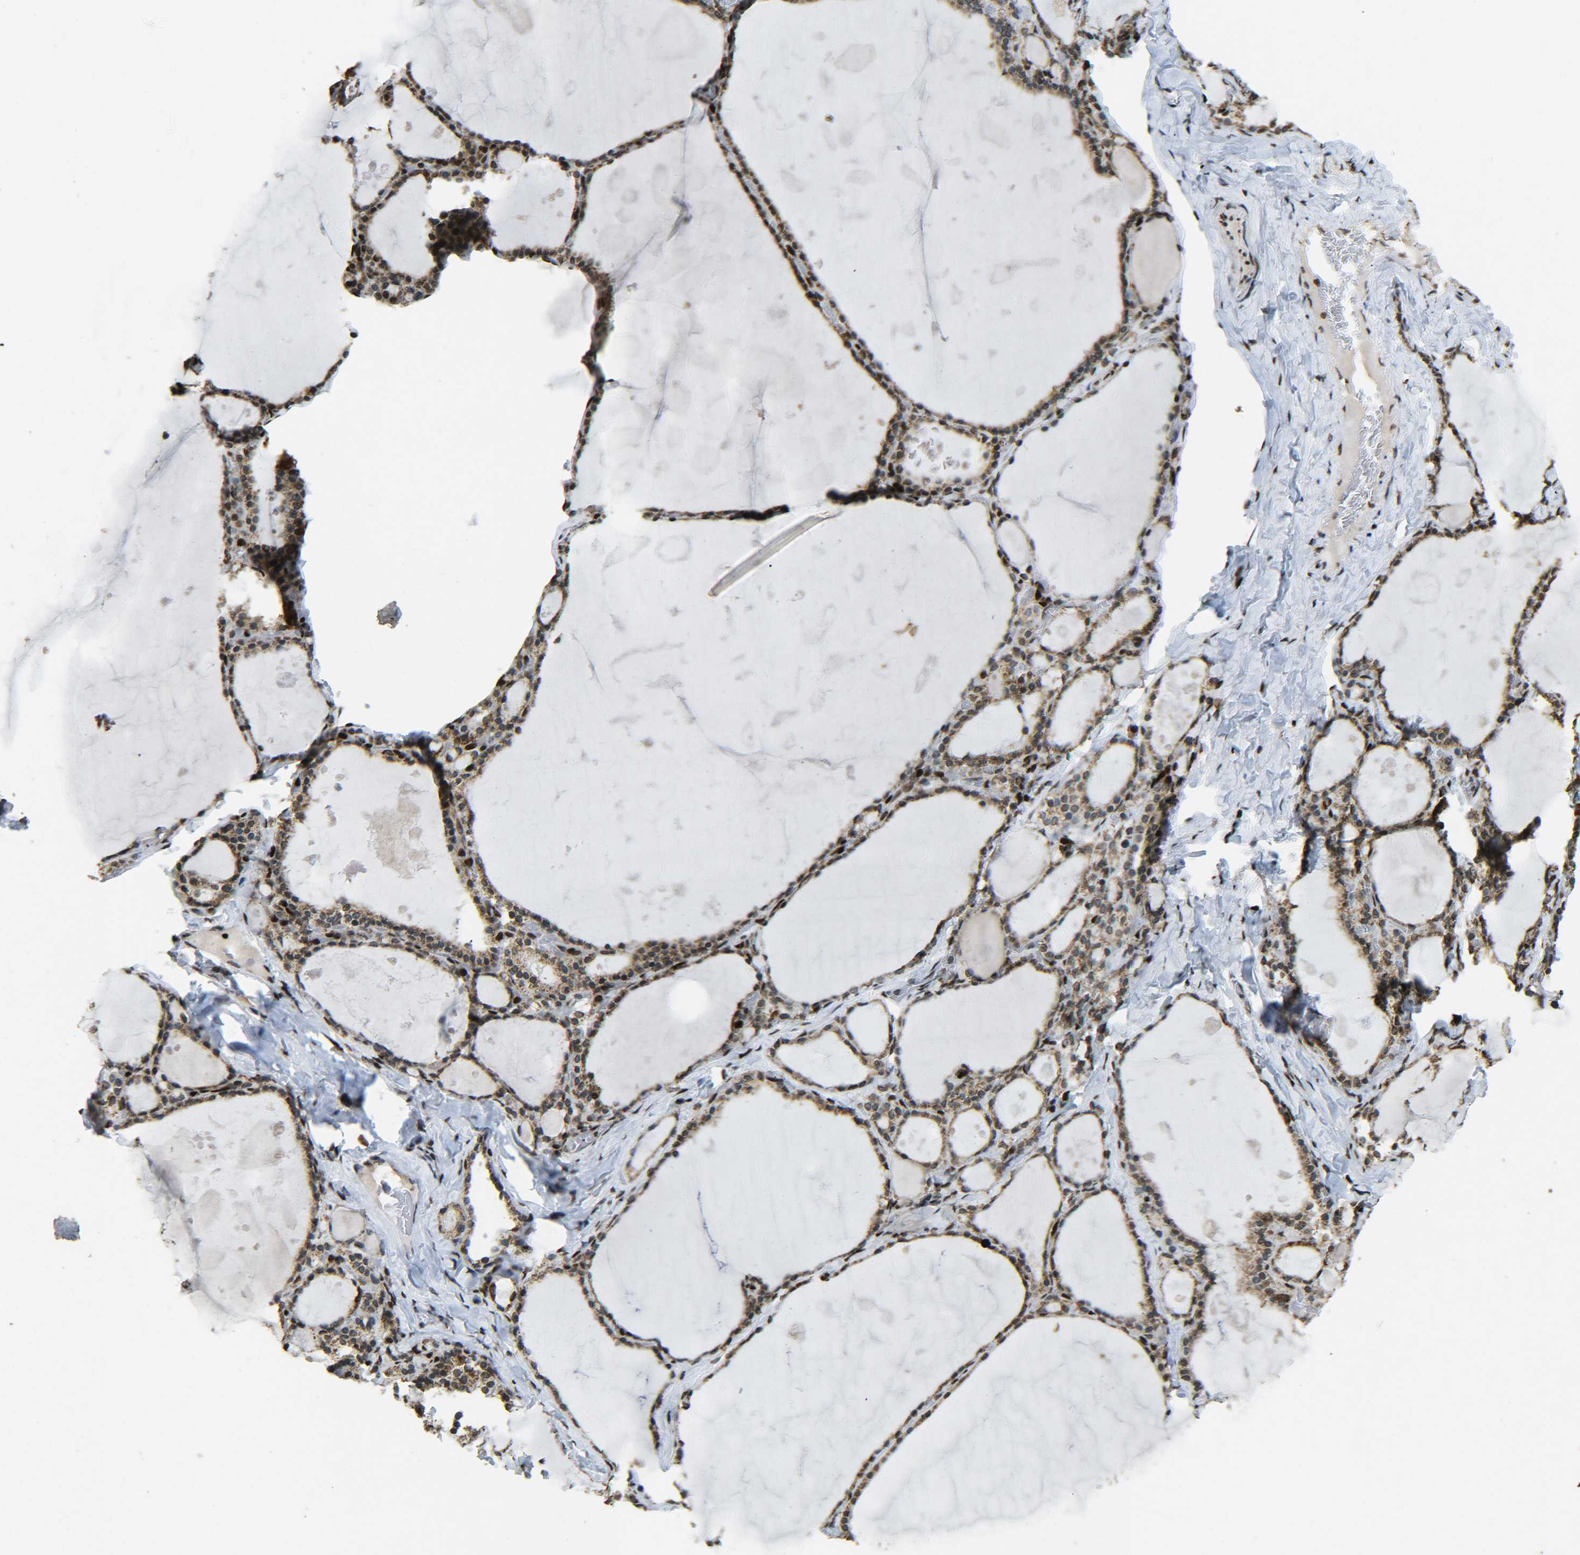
{"staining": {"intensity": "moderate", "quantity": ">75%", "location": "cytoplasmic/membranous,nuclear"}, "tissue": "thyroid gland", "cell_type": "Glandular cells", "image_type": "normal", "snomed": [{"axis": "morphology", "description": "Normal tissue, NOS"}, {"axis": "topography", "description": "Thyroid gland"}], "caption": "Immunohistochemical staining of benign human thyroid gland exhibits >75% levels of moderate cytoplasmic/membranous,nuclear protein staining in about >75% of glandular cells.", "gene": "NEUROG2", "patient": {"sex": "male", "age": 56}}